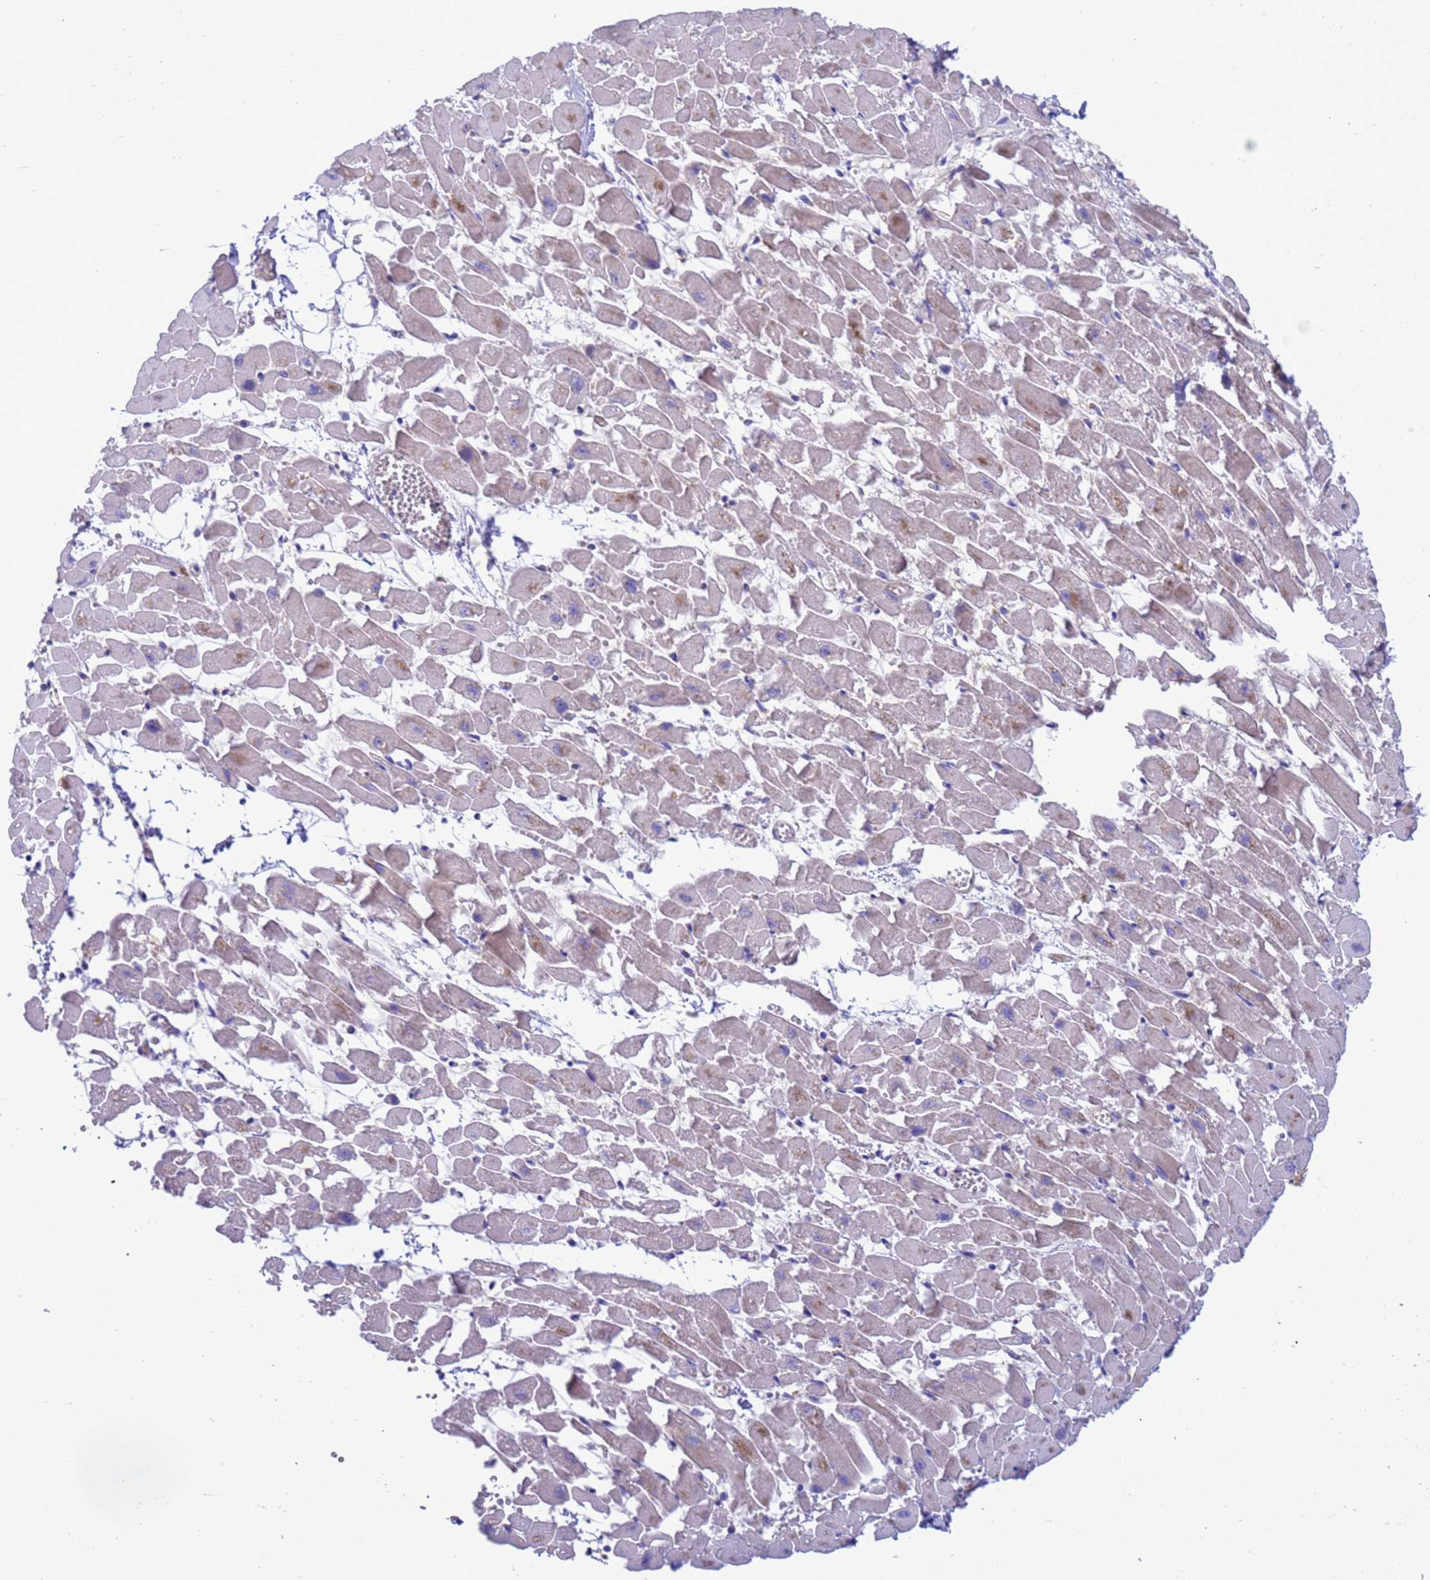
{"staining": {"intensity": "weak", "quantity": "25%-75%", "location": "cytoplasmic/membranous"}, "tissue": "heart muscle", "cell_type": "Cardiomyocytes", "image_type": "normal", "snomed": [{"axis": "morphology", "description": "Normal tissue, NOS"}, {"axis": "topography", "description": "Heart"}], "caption": "IHC of normal human heart muscle shows low levels of weak cytoplasmic/membranous staining in approximately 25%-75% of cardiomyocytes. The staining is performed using DAB (3,3'-diaminobenzidine) brown chromogen to label protein expression. The nuclei are counter-stained blue using hematoxylin.", "gene": "ZNF461", "patient": {"sex": "female", "age": 64}}